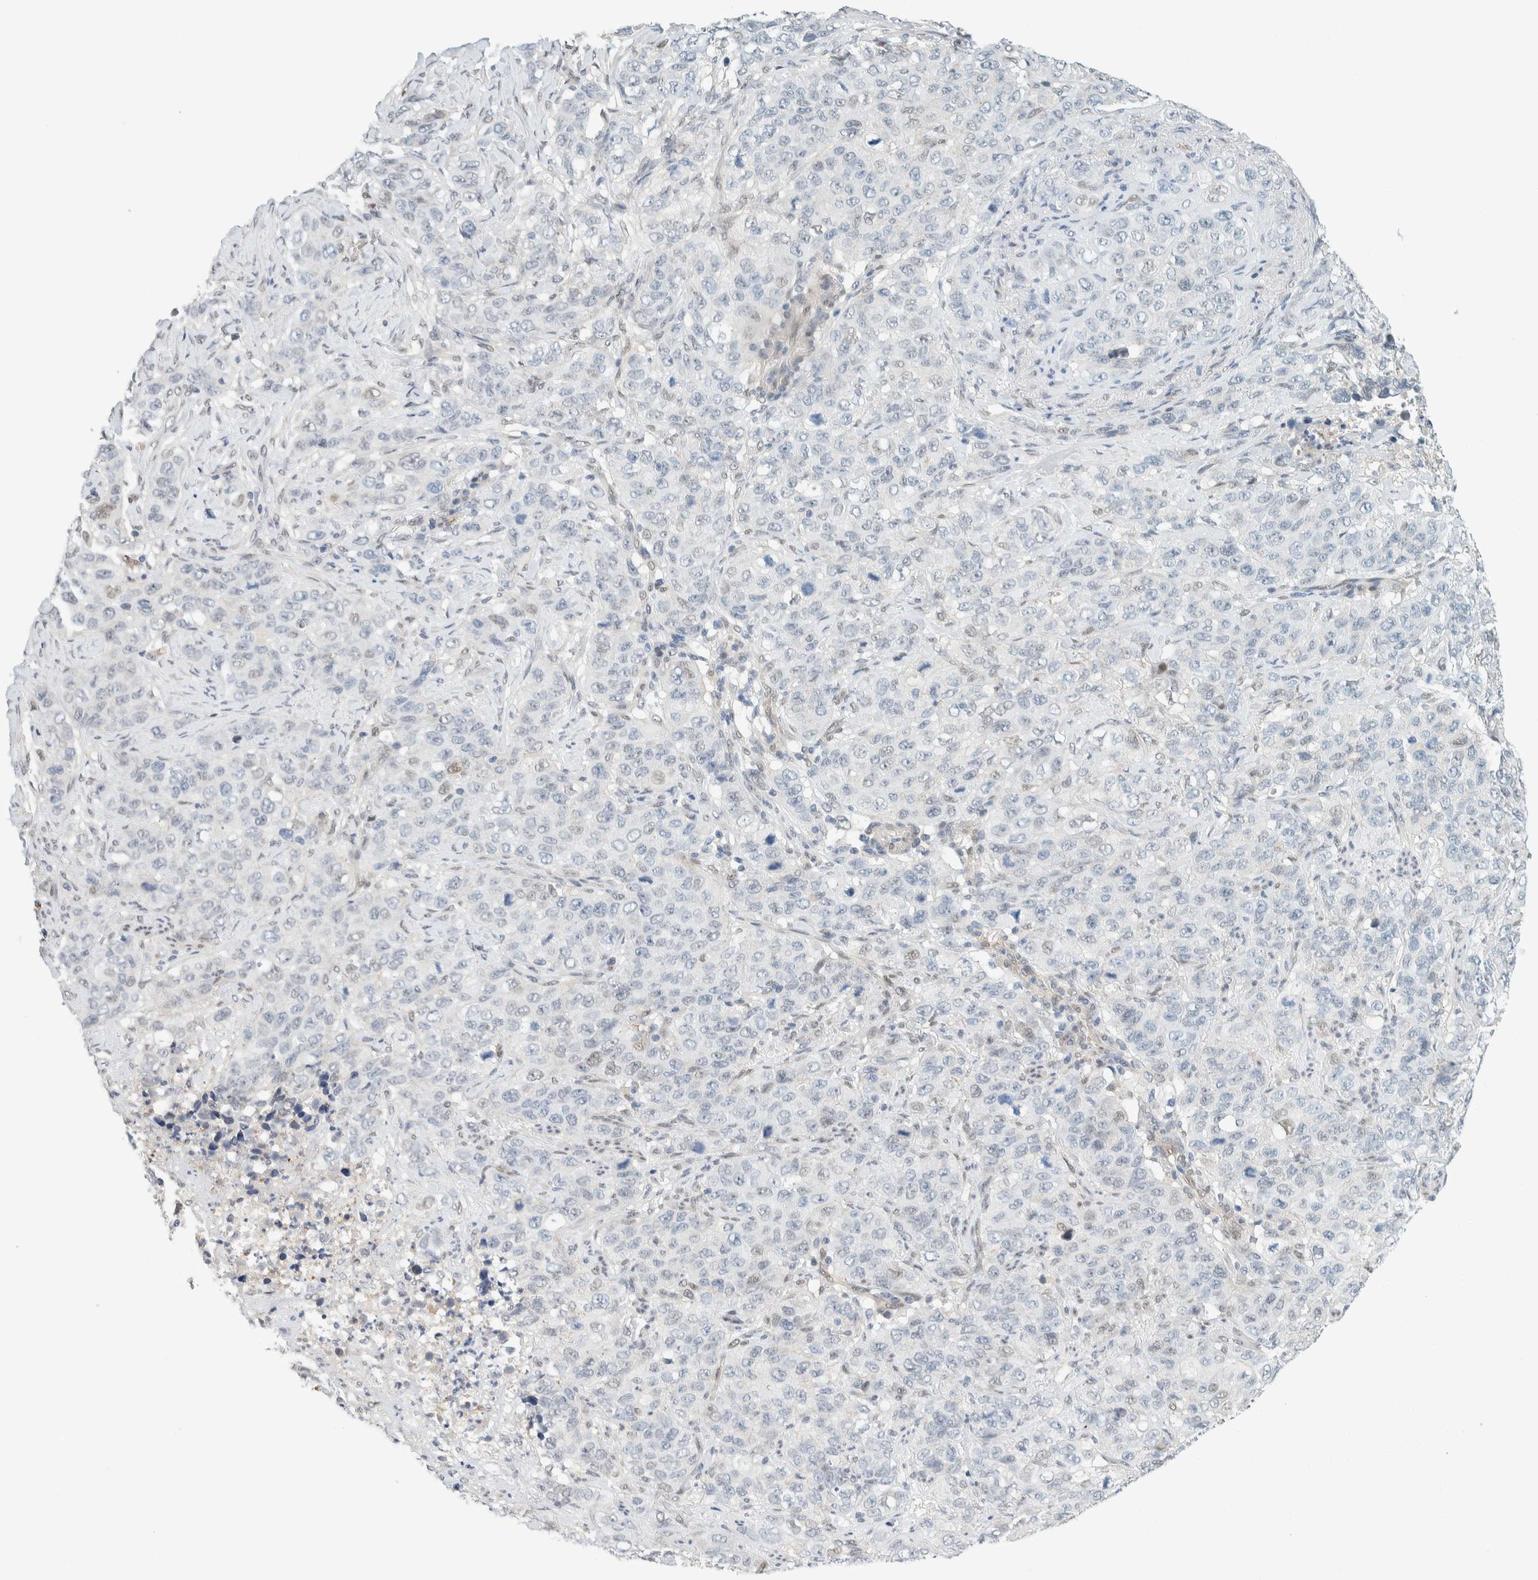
{"staining": {"intensity": "negative", "quantity": "none", "location": "none"}, "tissue": "stomach cancer", "cell_type": "Tumor cells", "image_type": "cancer", "snomed": [{"axis": "morphology", "description": "Adenocarcinoma, NOS"}, {"axis": "topography", "description": "Stomach"}], "caption": "An immunohistochemistry (IHC) micrograph of adenocarcinoma (stomach) is shown. There is no staining in tumor cells of adenocarcinoma (stomach). The staining was performed using DAB (3,3'-diaminobenzidine) to visualize the protein expression in brown, while the nuclei were stained in blue with hematoxylin (Magnification: 20x).", "gene": "TSTD2", "patient": {"sex": "male", "age": 48}}